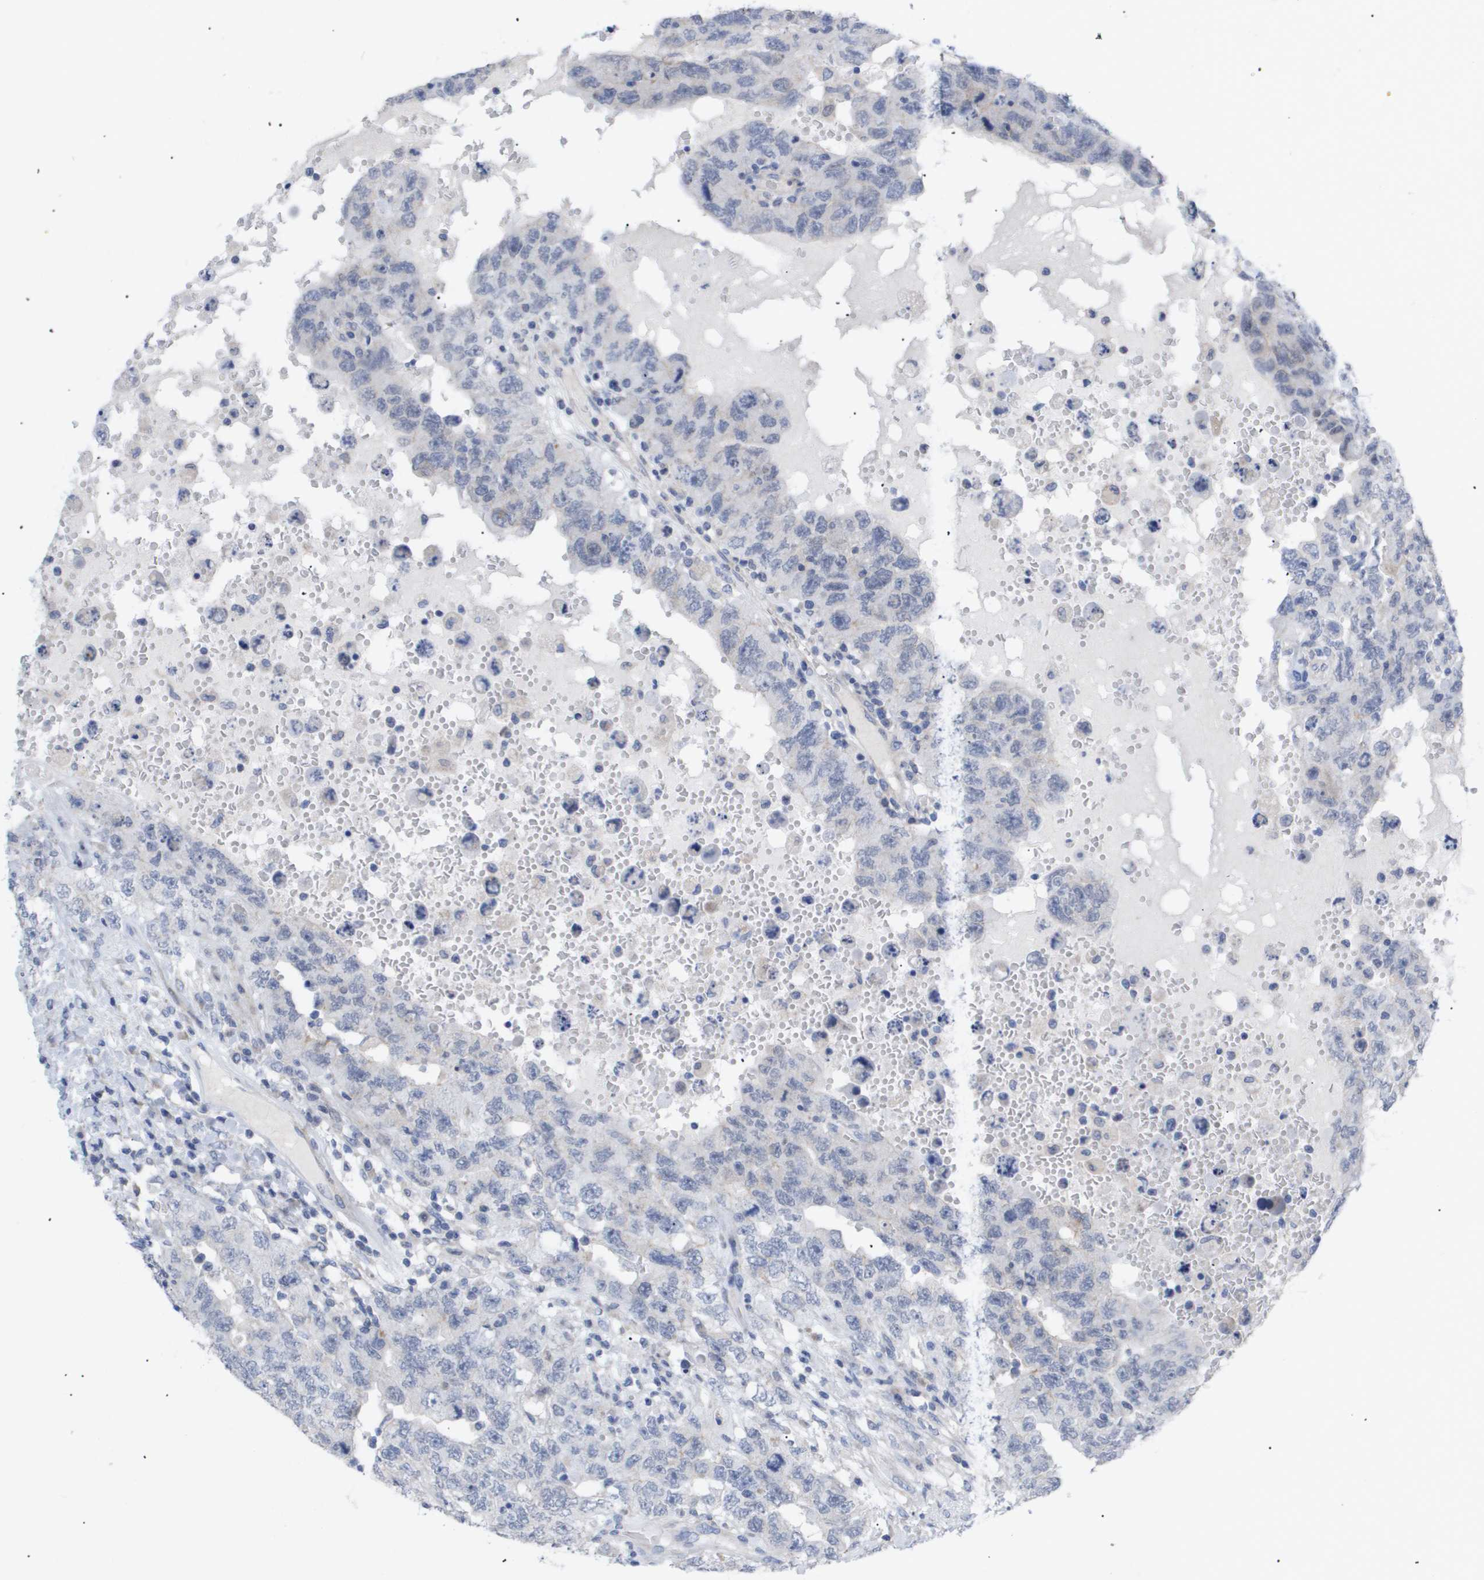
{"staining": {"intensity": "negative", "quantity": "none", "location": "none"}, "tissue": "testis cancer", "cell_type": "Tumor cells", "image_type": "cancer", "snomed": [{"axis": "morphology", "description": "Carcinoma, Embryonal, NOS"}, {"axis": "topography", "description": "Testis"}], "caption": "A high-resolution micrograph shows immunohistochemistry (IHC) staining of testis embryonal carcinoma, which demonstrates no significant expression in tumor cells.", "gene": "CAV3", "patient": {"sex": "male", "age": 26}}